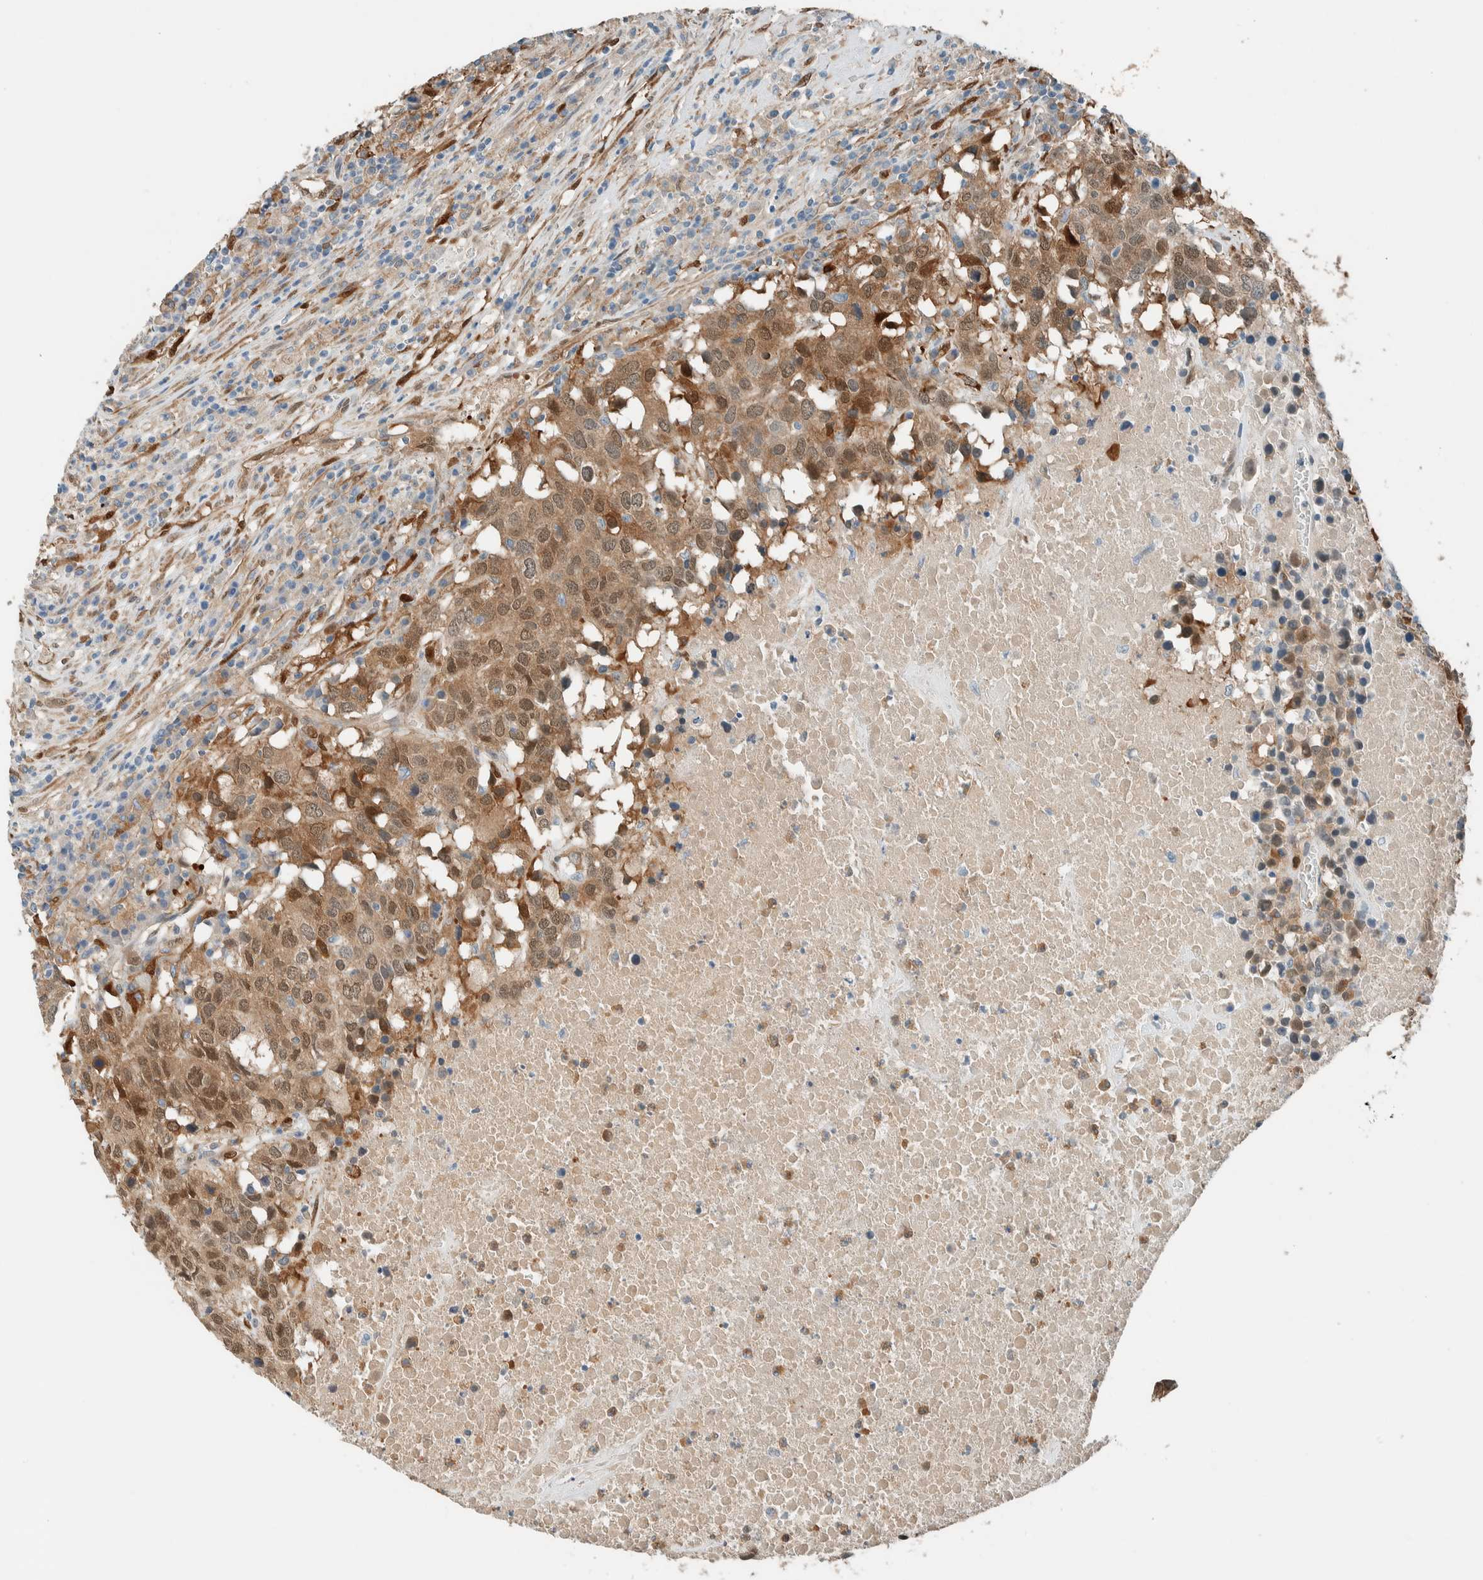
{"staining": {"intensity": "moderate", "quantity": ">75%", "location": "cytoplasmic/membranous,nuclear"}, "tissue": "head and neck cancer", "cell_type": "Tumor cells", "image_type": "cancer", "snomed": [{"axis": "morphology", "description": "Squamous cell carcinoma, NOS"}, {"axis": "topography", "description": "Head-Neck"}], "caption": "Tumor cells demonstrate medium levels of moderate cytoplasmic/membranous and nuclear expression in about >75% of cells in squamous cell carcinoma (head and neck). The staining was performed using DAB to visualize the protein expression in brown, while the nuclei were stained in blue with hematoxylin (Magnification: 20x).", "gene": "NXN", "patient": {"sex": "male", "age": 66}}